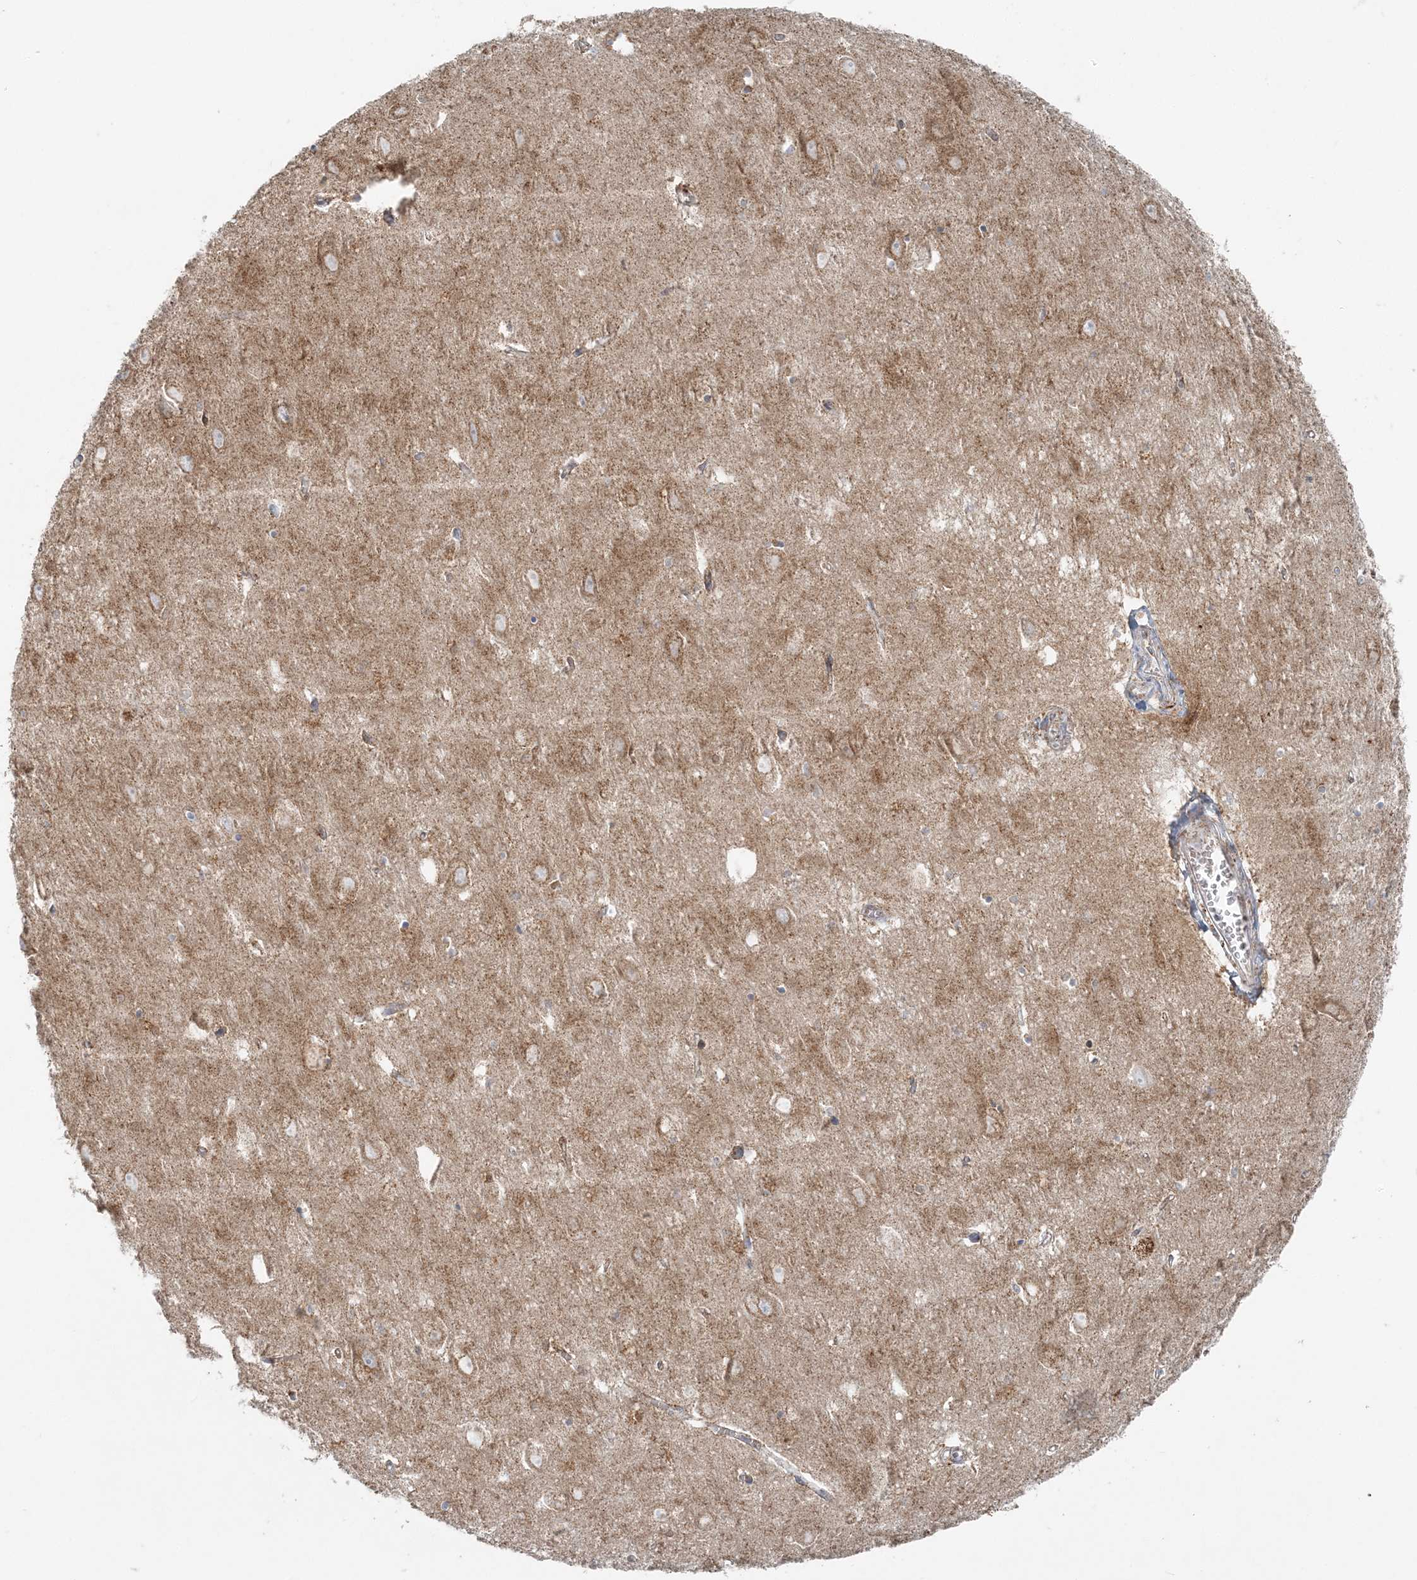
{"staining": {"intensity": "weak", "quantity": "<25%", "location": "cytoplasmic/membranous"}, "tissue": "hippocampus", "cell_type": "Glial cells", "image_type": "normal", "snomed": [{"axis": "morphology", "description": "Normal tissue, NOS"}, {"axis": "topography", "description": "Hippocampus"}], "caption": "IHC histopathology image of normal hippocampus: human hippocampus stained with DAB (3,3'-diaminobenzidine) shows no significant protein expression in glial cells.", "gene": "PCCB", "patient": {"sex": "female", "age": 64}}